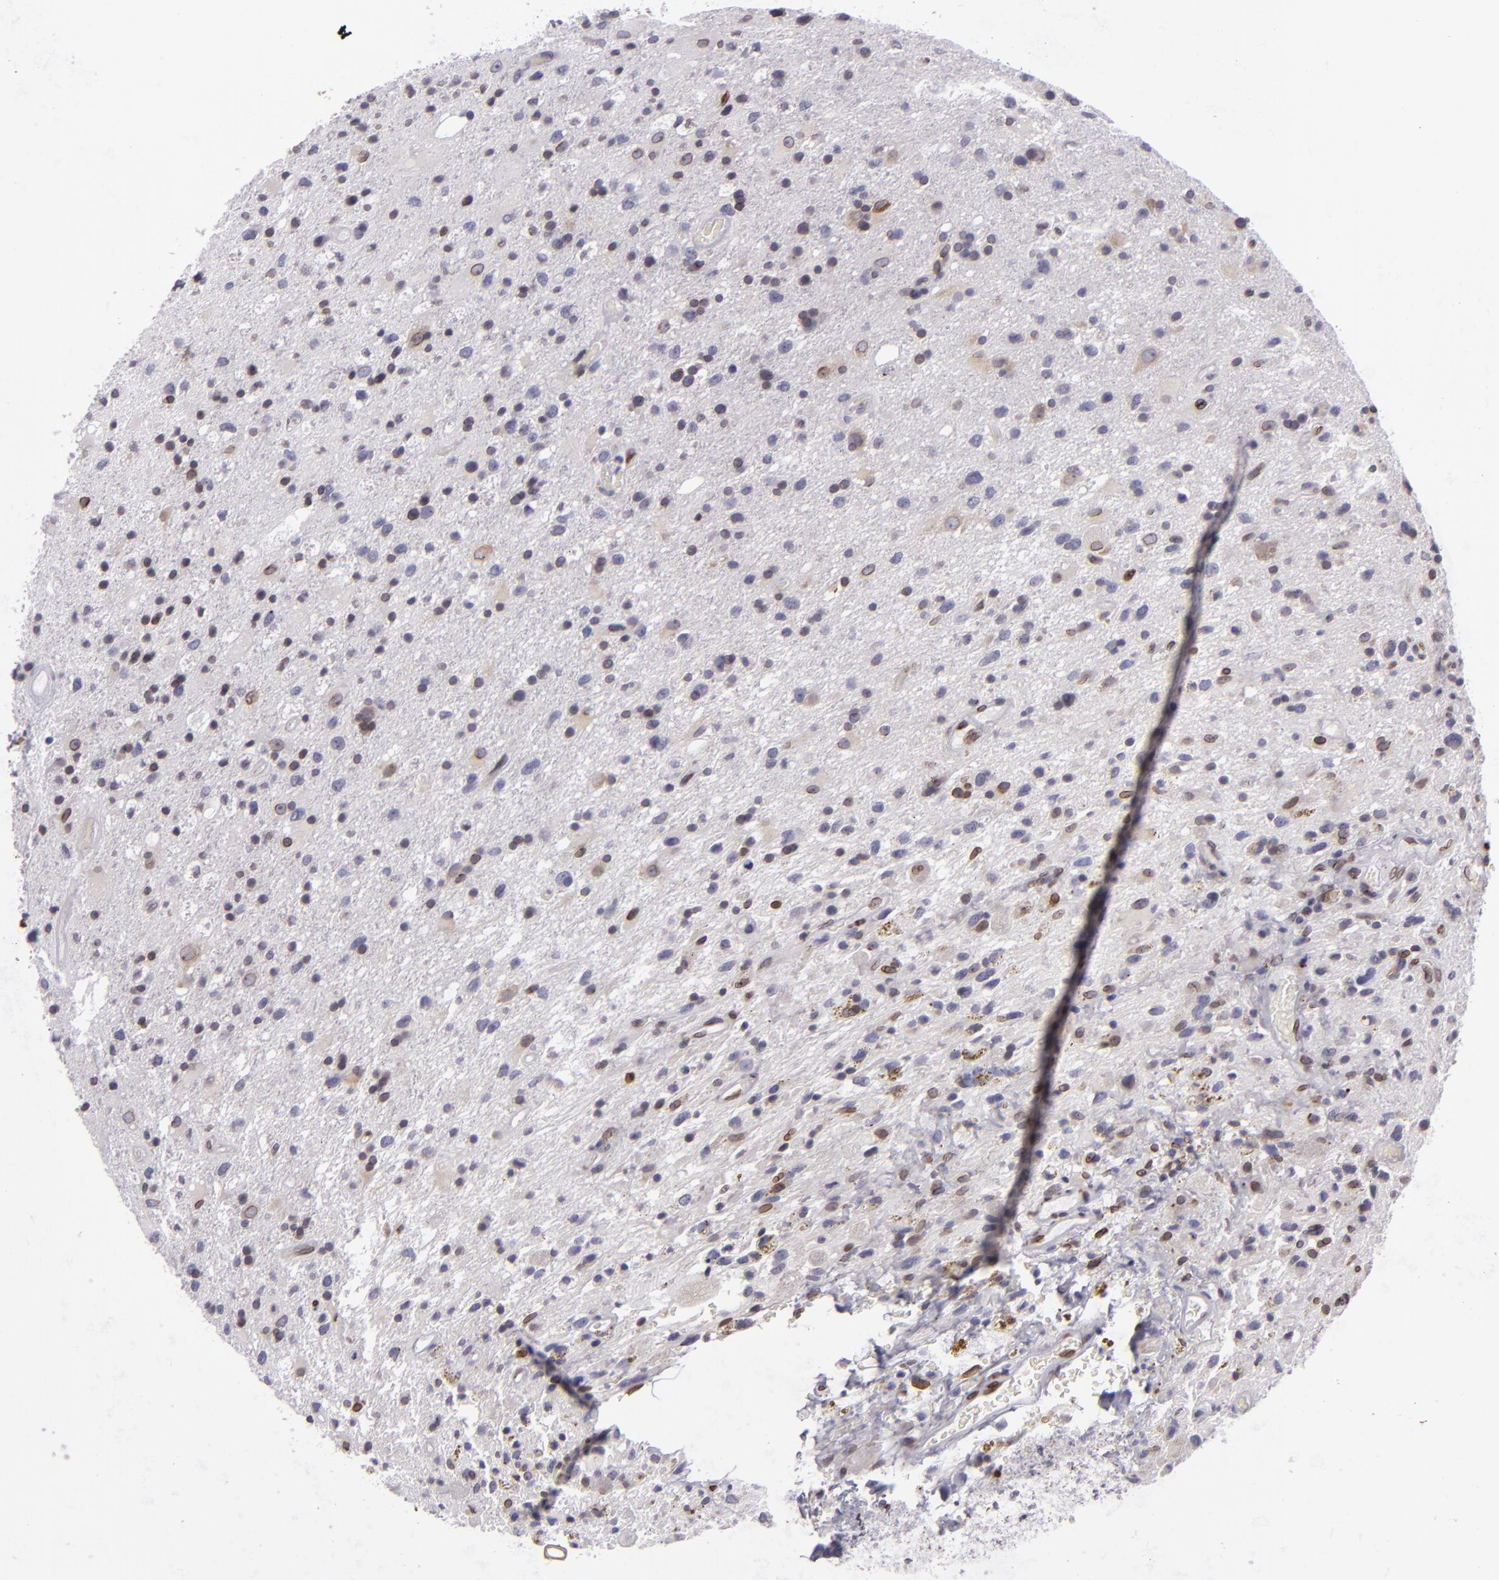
{"staining": {"intensity": "moderate", "quantity": "25%-75%", "location": "nuclear"}, "tissue": "glioma", "cell_type": "Tumor cells", "image_type": "cancer", "snomed": [{"axis": "morphology", "description": "Glioma, malignant, High grade"}, {"axis": "topography", "description": "Brain"}], "caption": "Immunohistochemistry (IHC) of human malignant glioma (high-grade) exhibits medium levels of moderate nuclear staining in approximately 25%-75% of tumor cells.", "gene": "EMD", "patient": {"sex": "male", "age": 48}}